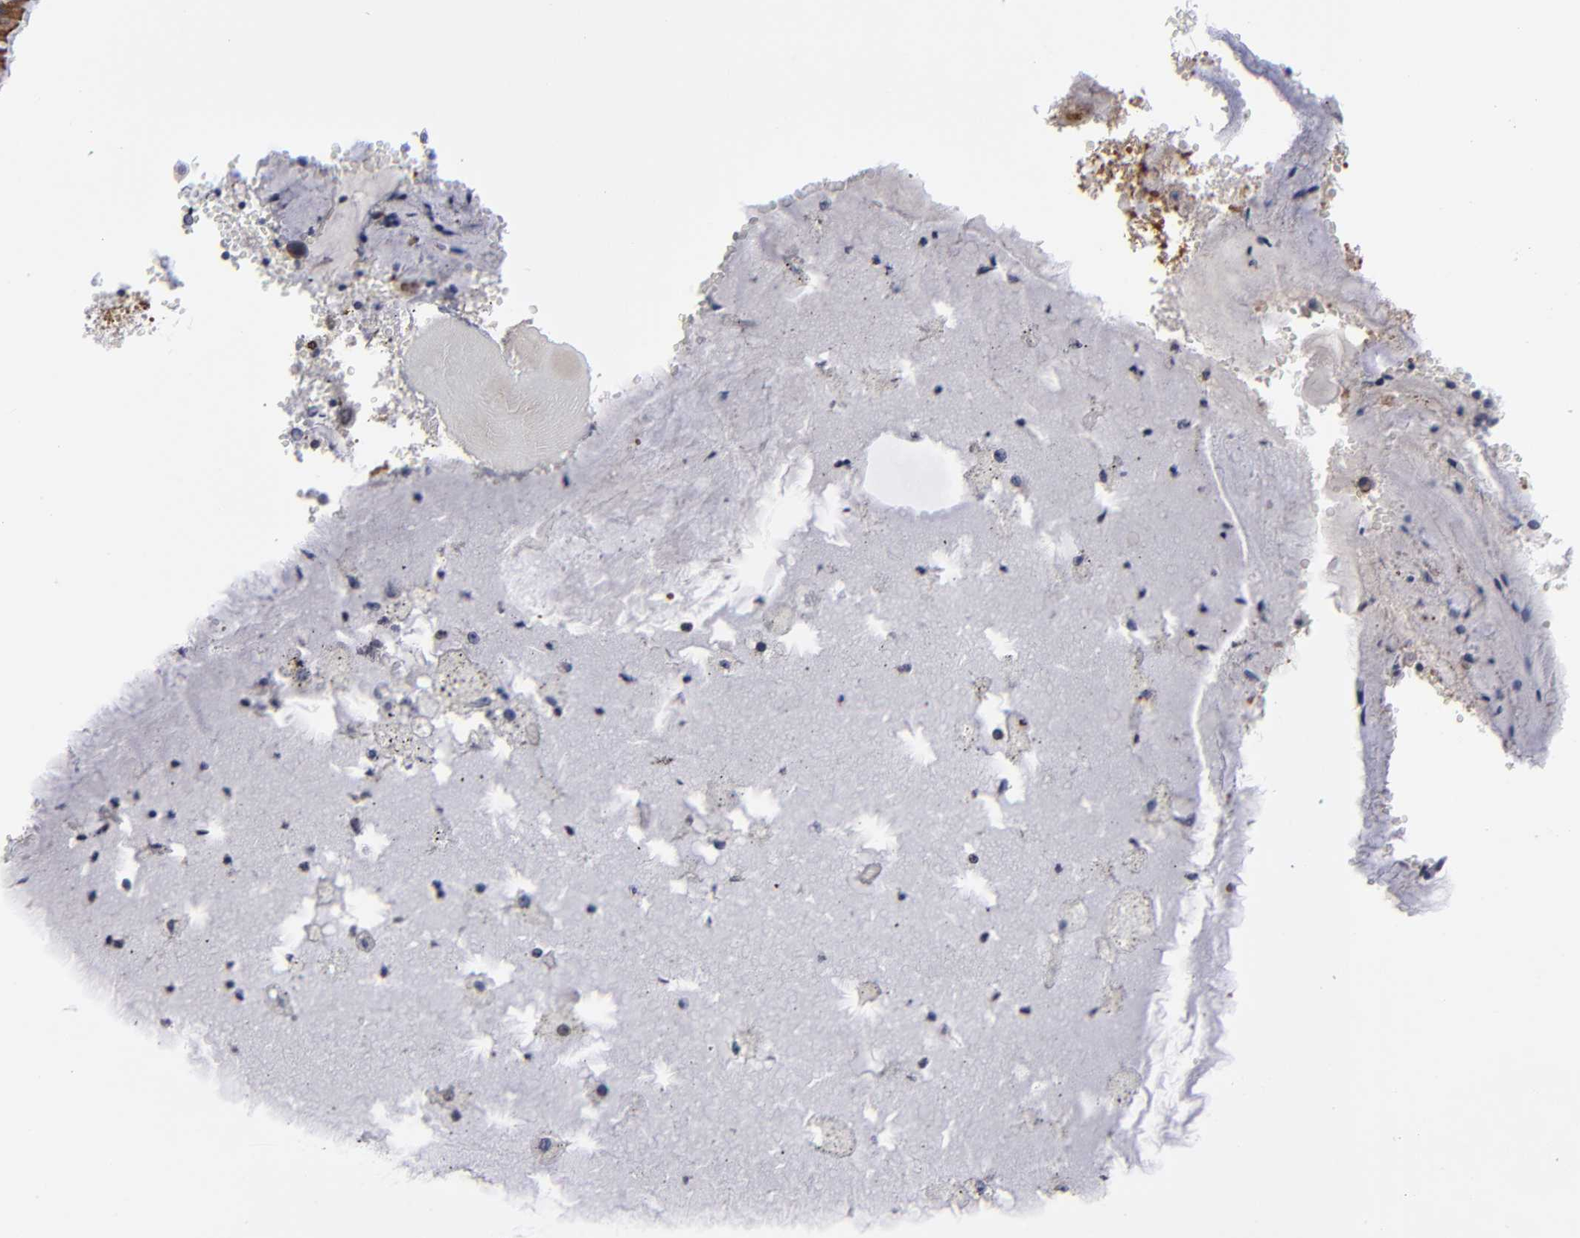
{"staining": {"intensity": "strong", "quantity": ">75%", "location": "cytoplasmic/membranous"}, "tissue": "bronchus", "cell_type": "Respiratory epithelial cells", "image_type": "normal", "snomed": [{"axis": "morphology", "description": "Normal tissue, NOS"}, {"axis": "topography", "description": "Bronchus"}, {"axis": "topography", "description": "Lung"}], "caption": "High-power microscopy captured an immunohistochemistry (IHC) histopathology image of unremarkable bronchus, revealing strong cytoplasmic/membranous expression in about >75% of respiratory epithelial cells.", "gene": "CEP97", "patient": {"sex": "female", "age": 56}}